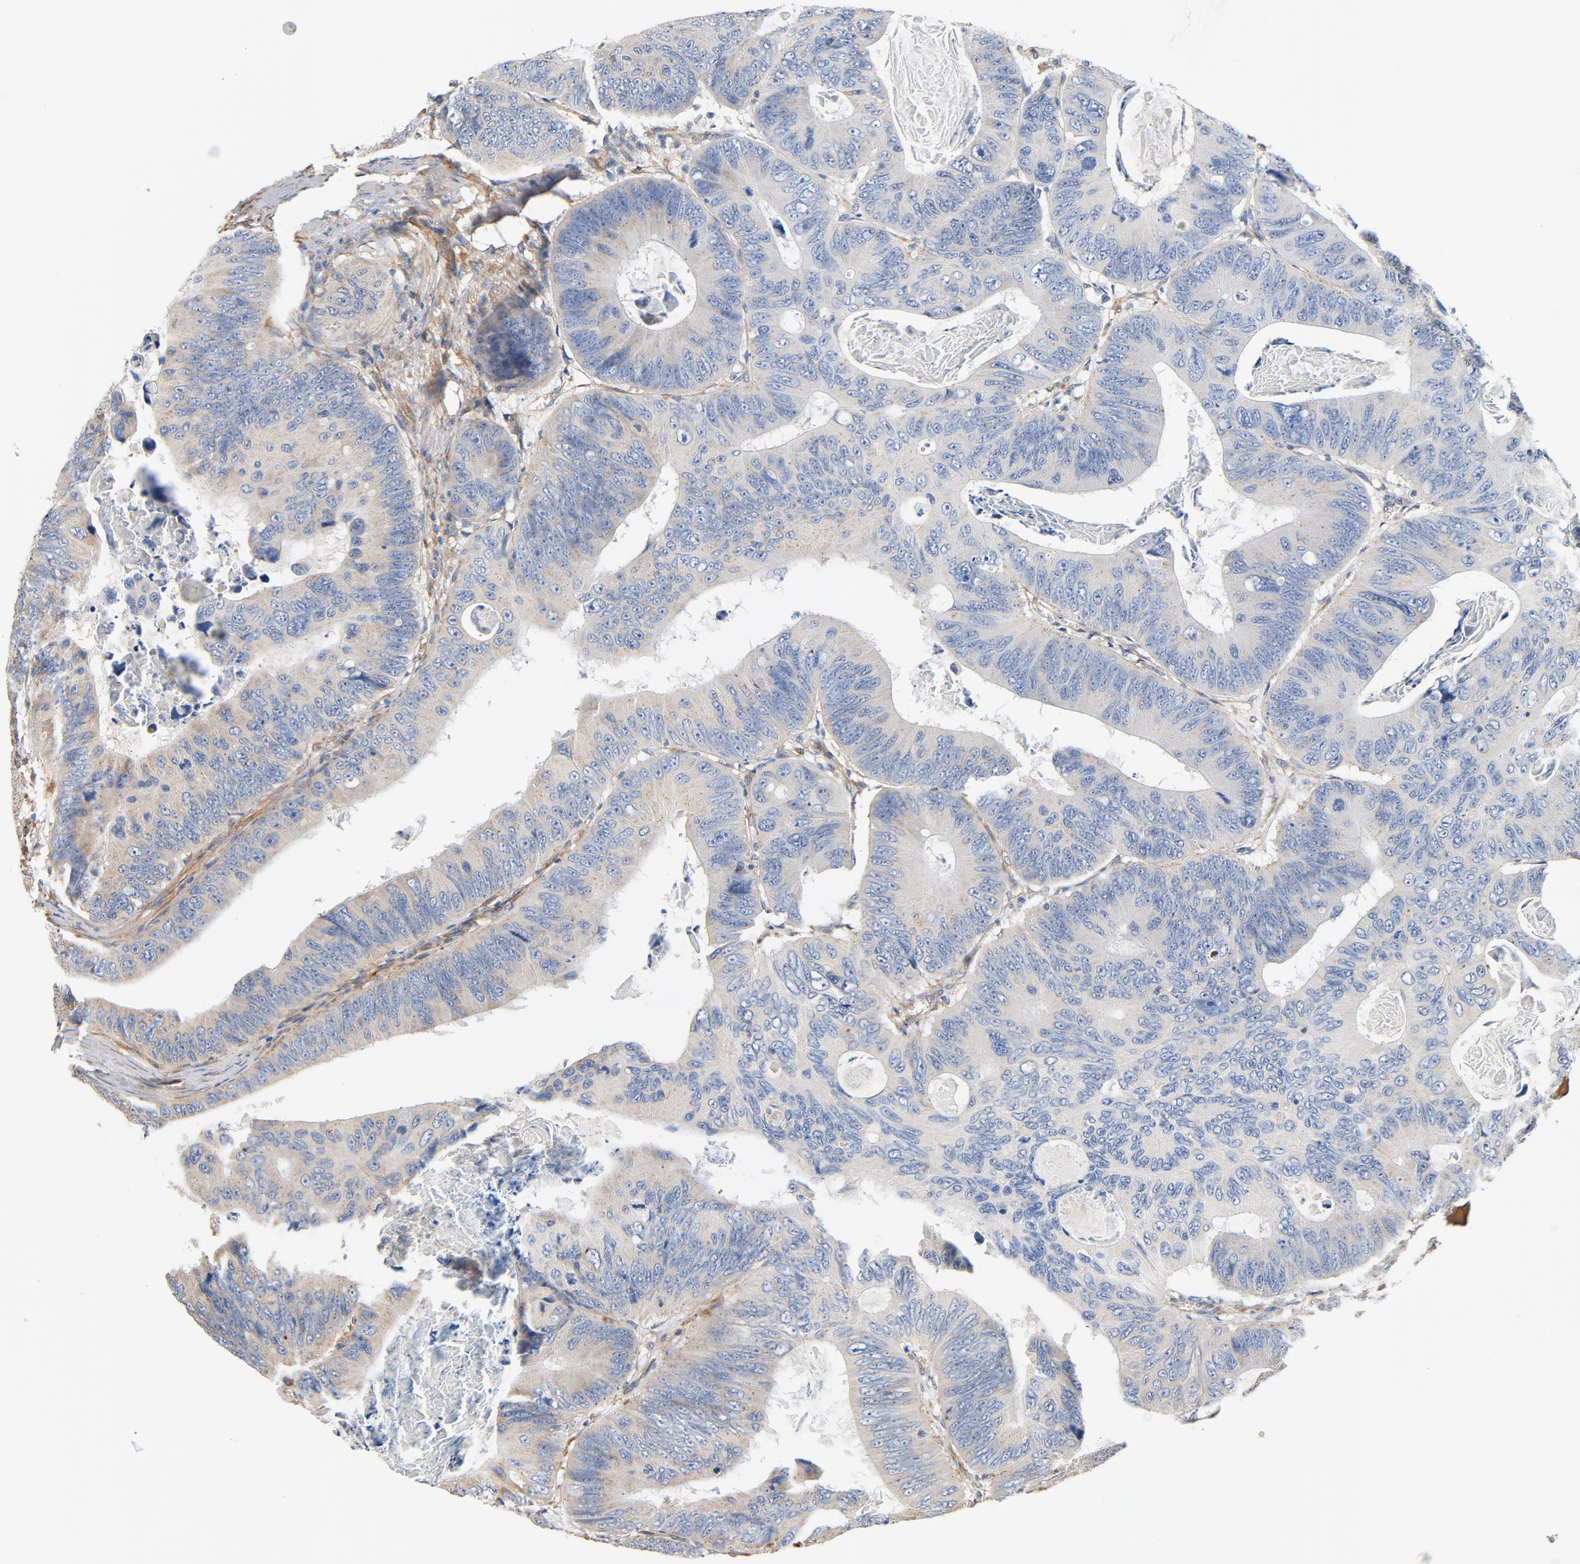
{"staining": {"intensity": "negative", "quantity": "none", "location": "none"}, "tissue": "colorectal cancer", "cell_type": "Tumor cells", "image_type": "cancer", "snomed": [{"axis": "morphology", "description": "Adenocarcinoma, NOS"}, {"axis": "topography", "description": "Colon"}], "caption": "DAB immunohistochemical staining of human colorectal cancer demonstrates no significant positivity in tumor cells.", "gene": "ILK", "patient": {"sex": "female", "age": 55}}